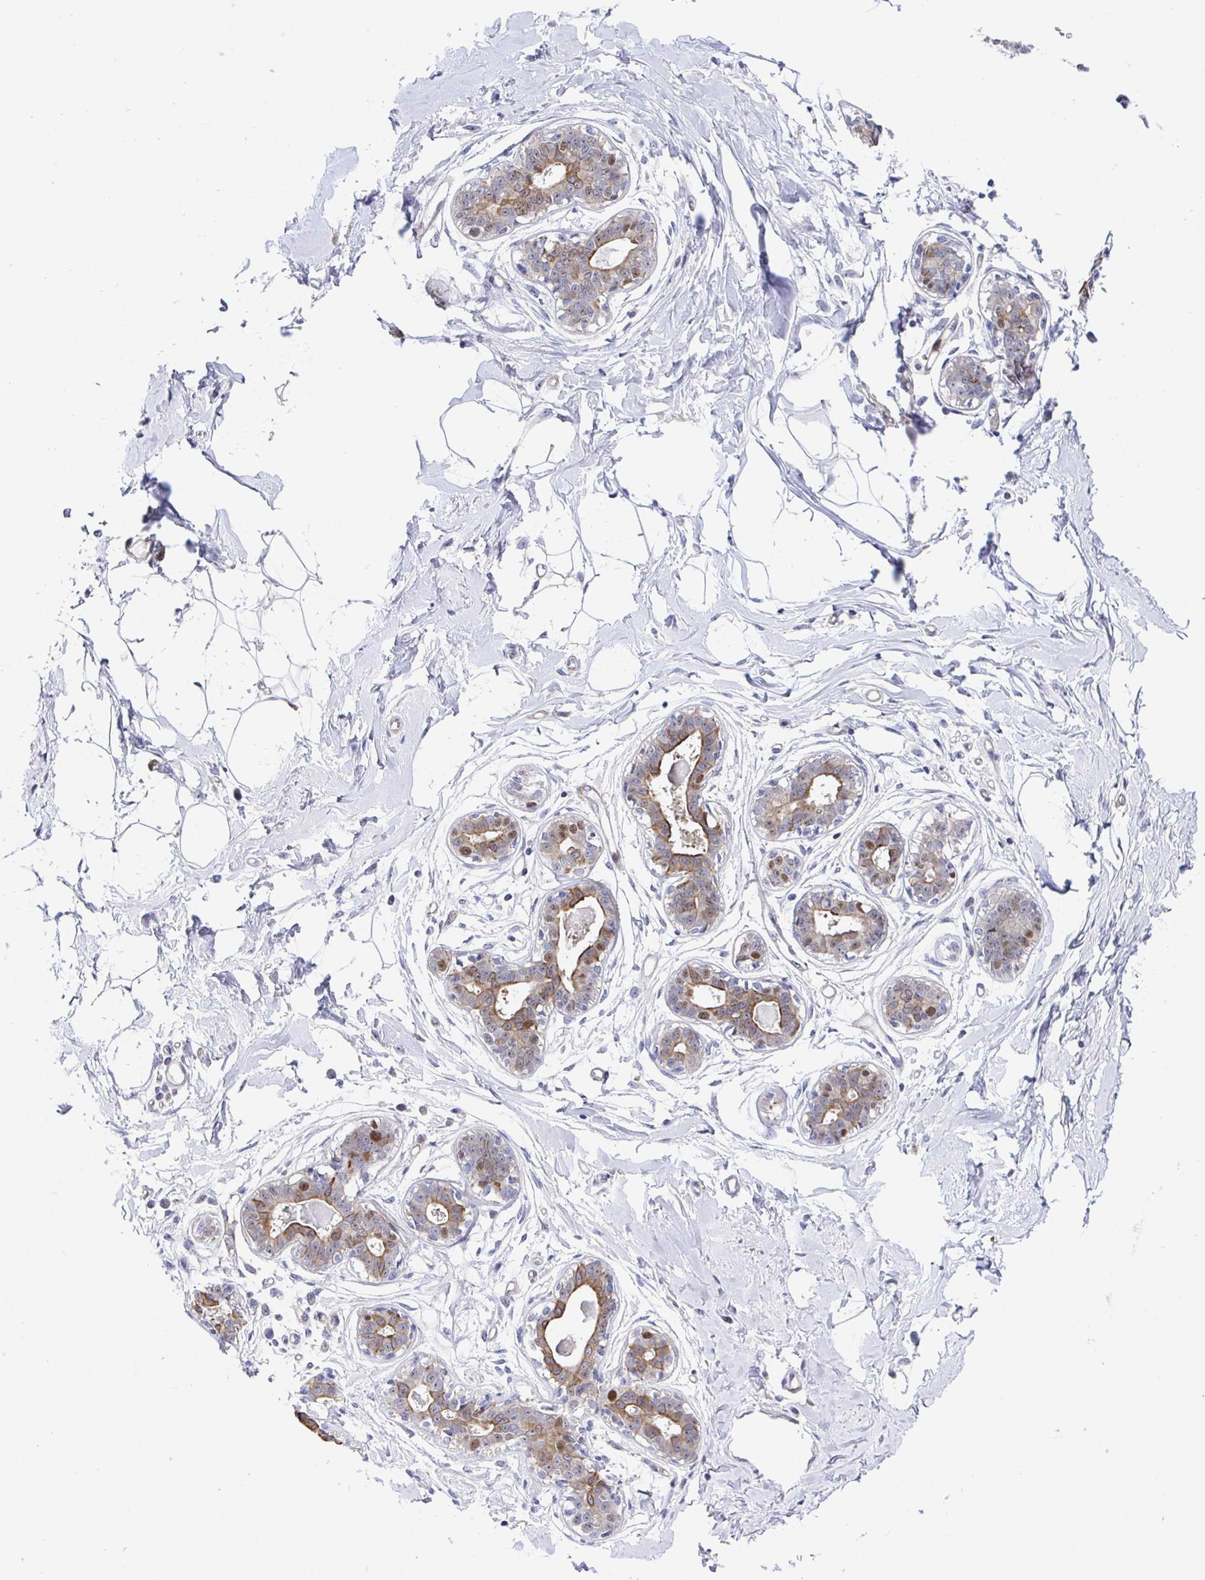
{"staining": {"intensity": "negative", "quantity": "none", "location": "none"}, "tissue": "breast", "cell_type": "Adipocytes", "image_type": "normal", "snomed": [{"axis": "morphology", "description": "Normal tissue, NOS"}, {"axis": "topography", "description": "Breast"}], "caption": "IHC image of unremarkable human breast stained for a protein (brown), which reveals no positivity in adipocytes.", "gene": "TIMELESS", "patient": {"sex": "female", "age": 45}}